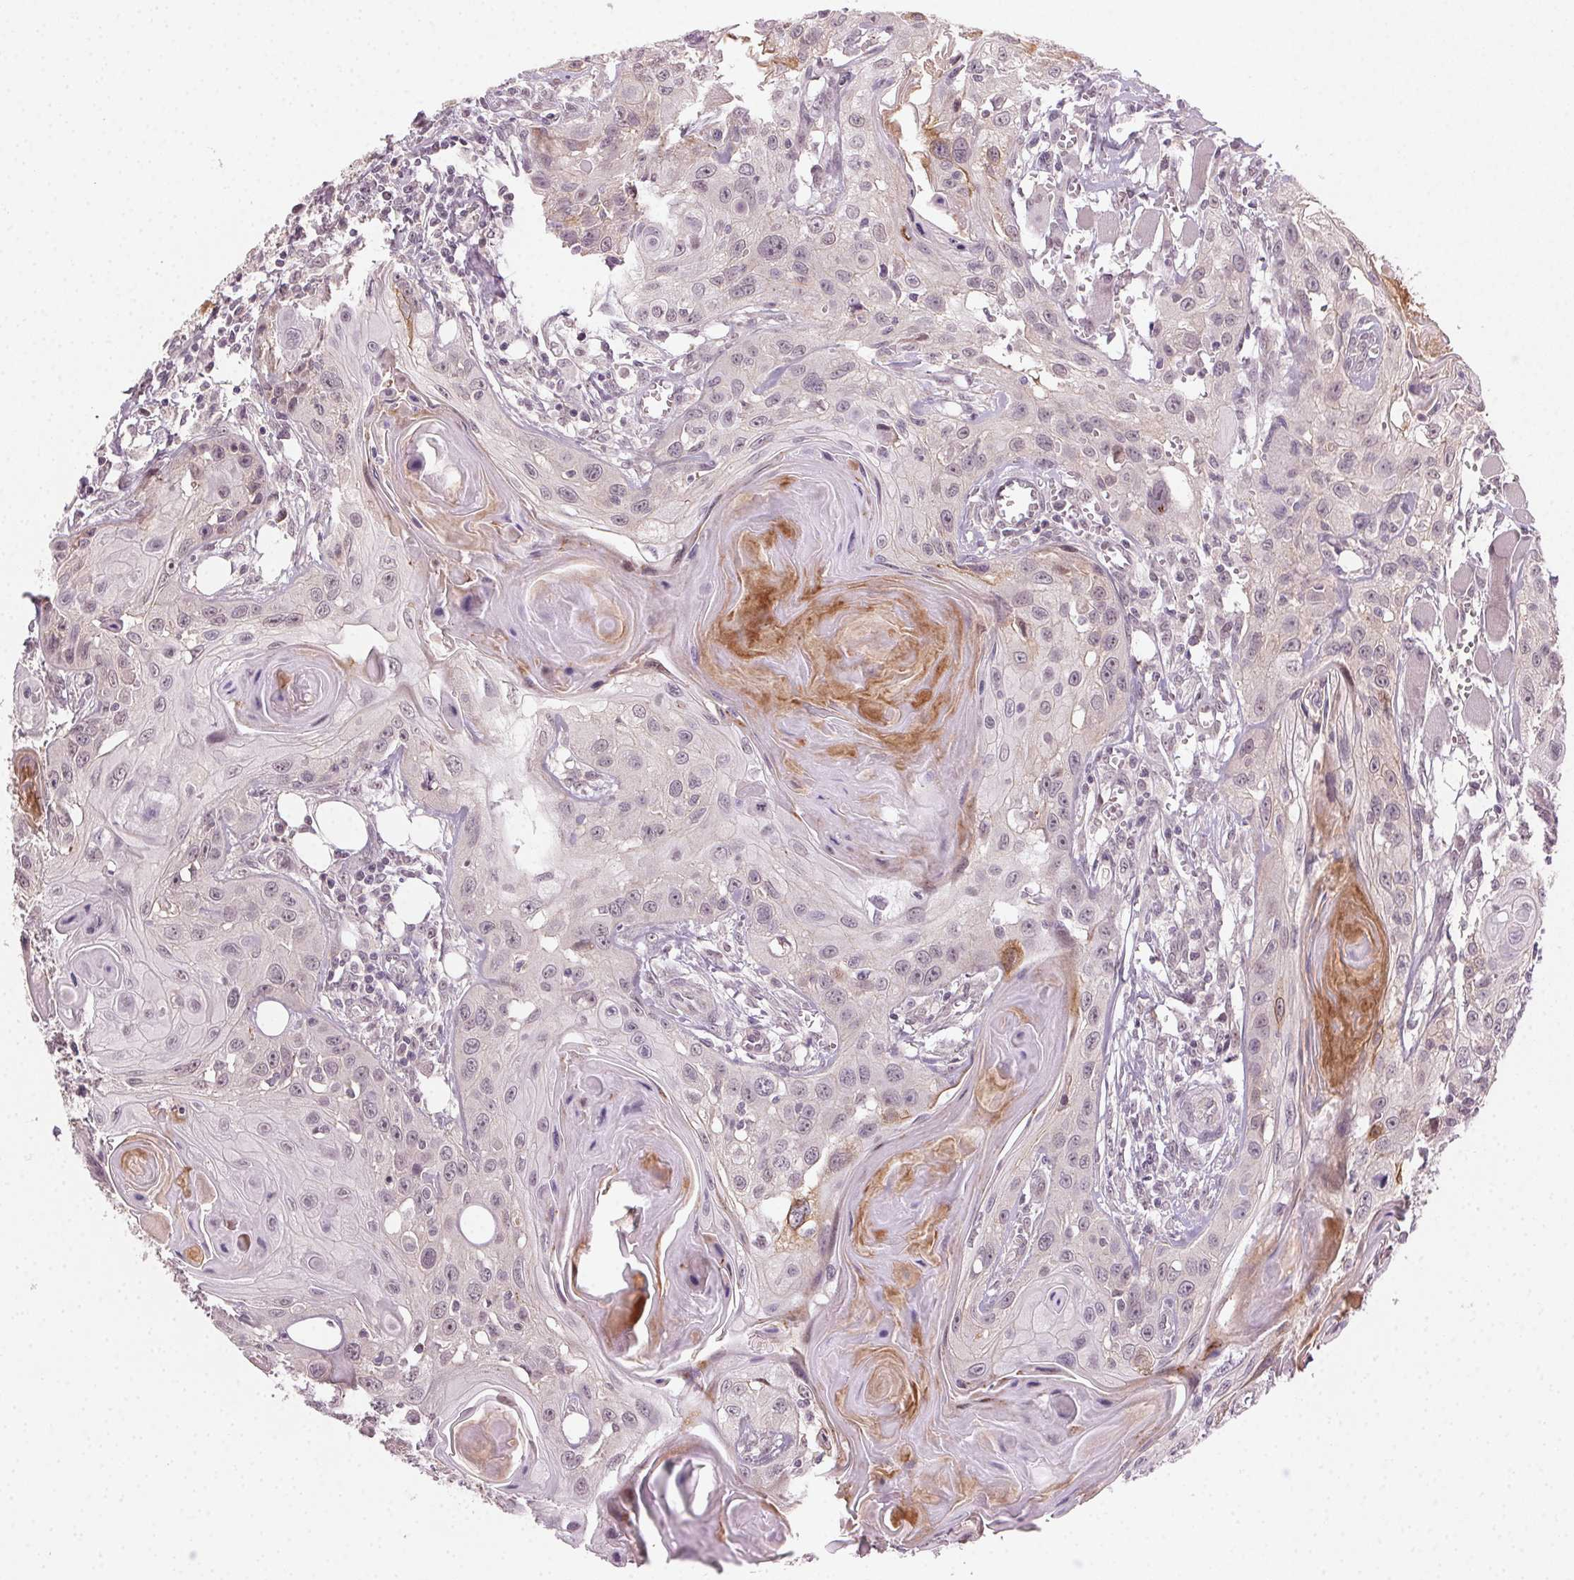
{"staining": {"intensity": "negative", "quantity": "none", "location": "none"}, "tissue": "head and neck cancer", "cell_type": "Tumor cells", "image_type": "cancer", "snomed": [{"axis": "morphology", "description": "Squamous cell carcinoma, NOS"}, {"axis": "topography", "description": "Oral tissue"}, {"axis": "topography", "description": "Head-Neck"}], "caption": "High power microscopy image of an immunohistochemistry (IHC) image of head and neck cancer (squamous cell carcinoma), revealing no significant positivity in tumor cells. (Stains: DAB immunohistochemistry (IHC) with hematoxylin counter stain, Microscopy: brightfield microscopy at high magnification).", "gene": "TUB", "patient": {"sex": "male", "age": 58}}